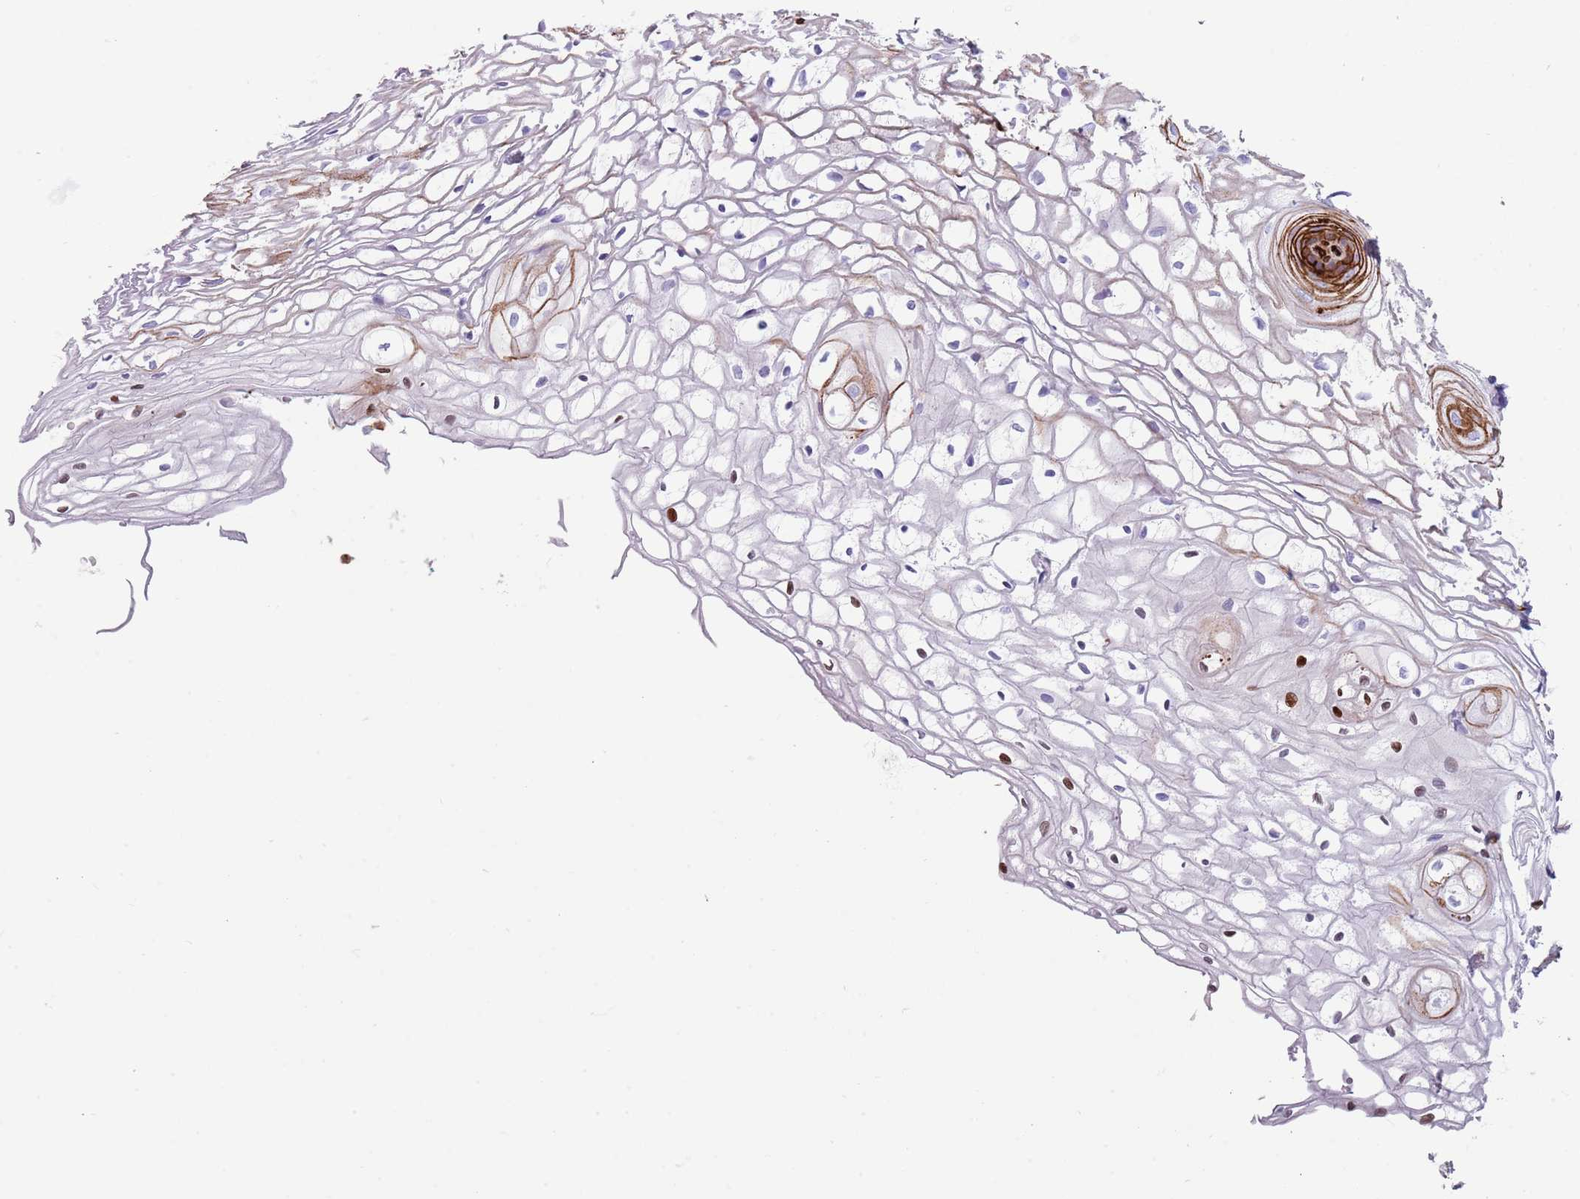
{"staining": {"intensity": "strong", "quantity": "25%-75%", "location": "cytoplasmic/membranous"}, "tissue": "vagina", "cell_type": "Squamous epithelial cells", "image_type": "normal", "snomed": [{"axis": "morphology", "description": "Normal tissue, NOS"}, {"axis": "topography", "description": "Vagina"}], "caption": "Immunohistochemistry micrograph of unremarkable vagina stained for a protein (brown), which displays high levels of strong cytoplasmic/membranous staining in about 25%-75% of squamous epithelial cells.", "gene": "KBTBD6", "patient": {"sex": "female", "age": 34}}